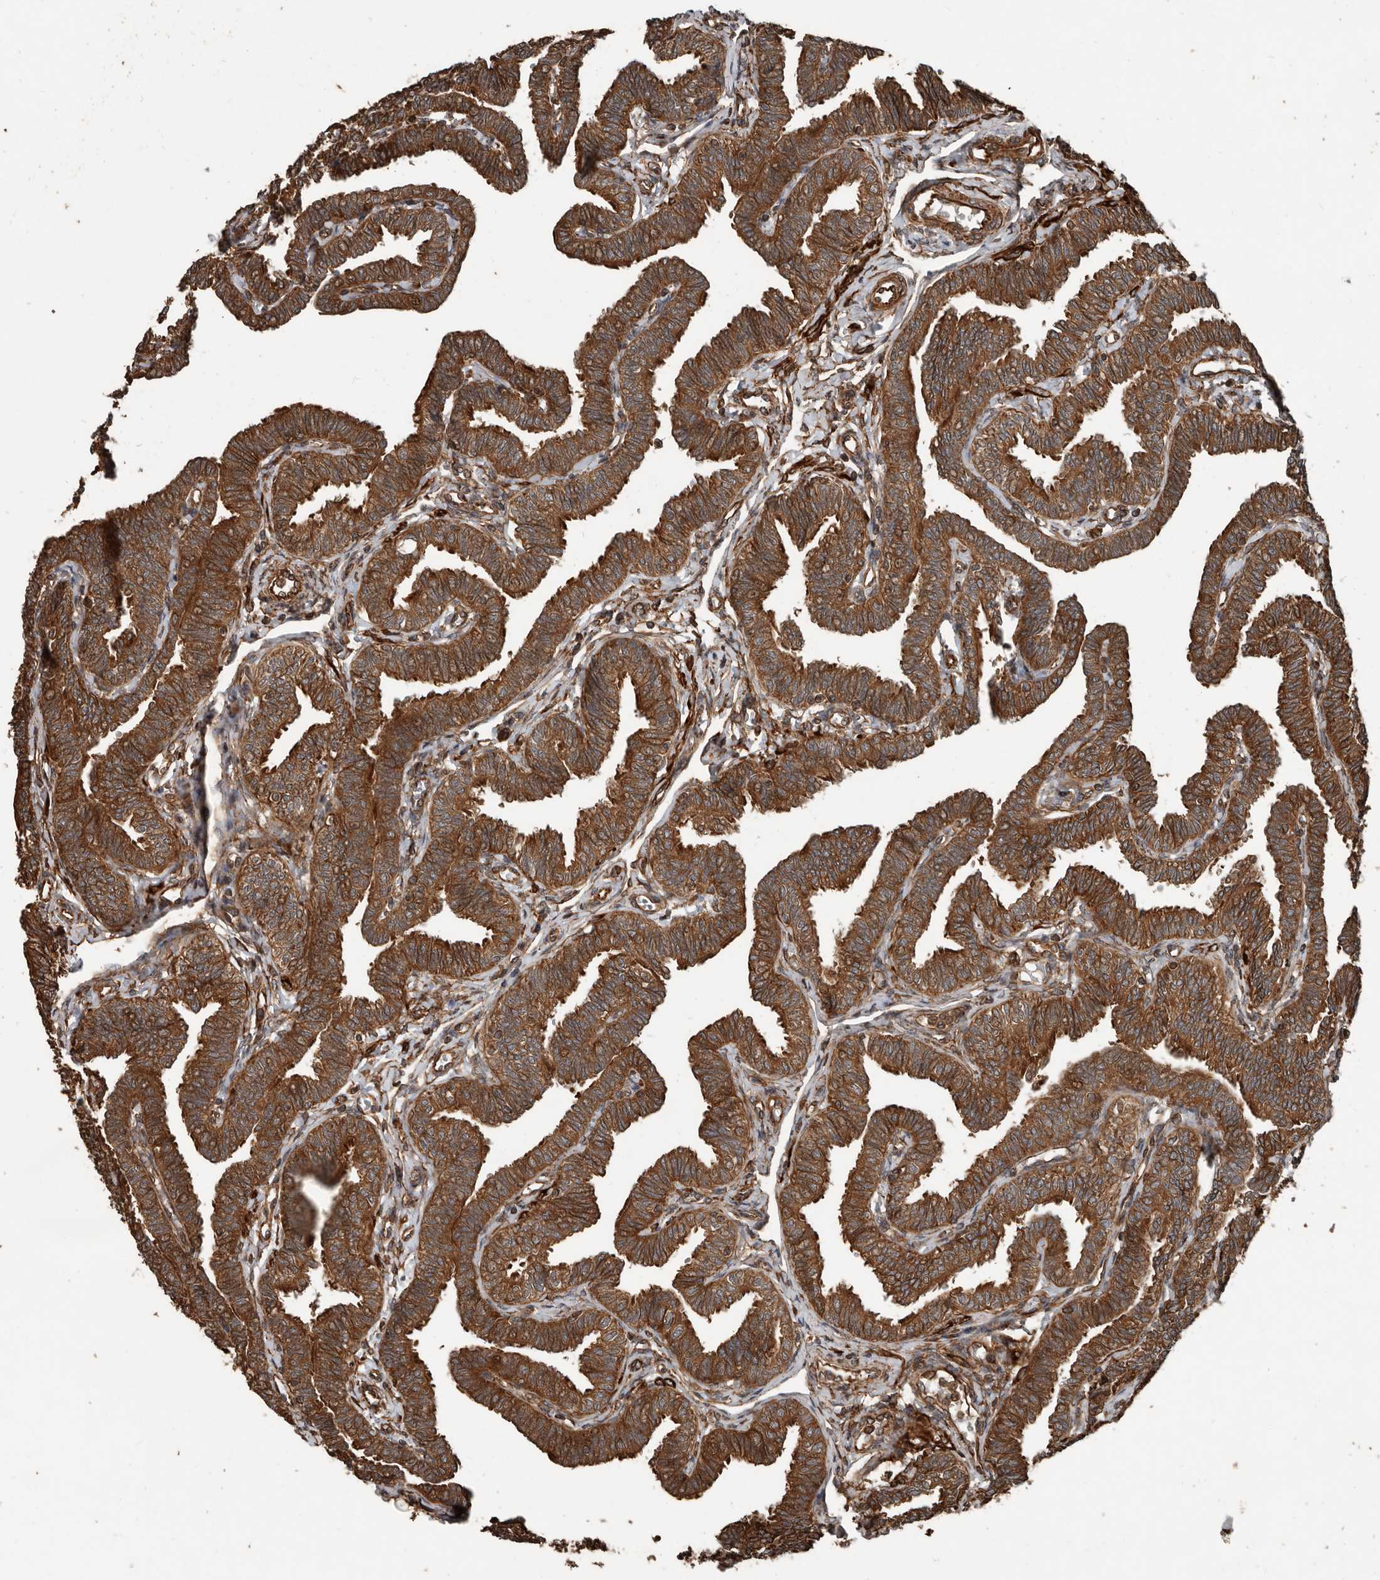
{"staining": {"intensity": "strong", "quantity": ">75%", "location": "cytoplasmic/membranous"}, "tissue": "fallopian tube", "cell_type": "Glandular cells", "image_type": "normal", "snomed": [{"axis": "morphology", "description": "Normal tissue, NOS"}, {"axis": "topography", "description": "Fallopian tube"}, {"axis": "topography", "description": "Ovary"}], "caption": "Protein expression analysis of unremarkable fallopian tube displays strong cytoplasmic/membranous expression in approximately >75% of glandular cells. (IHC, brightfield microscopy, high magnification).", "gene": "YOD1", "patient": {"sex": "female", "age": 23}}